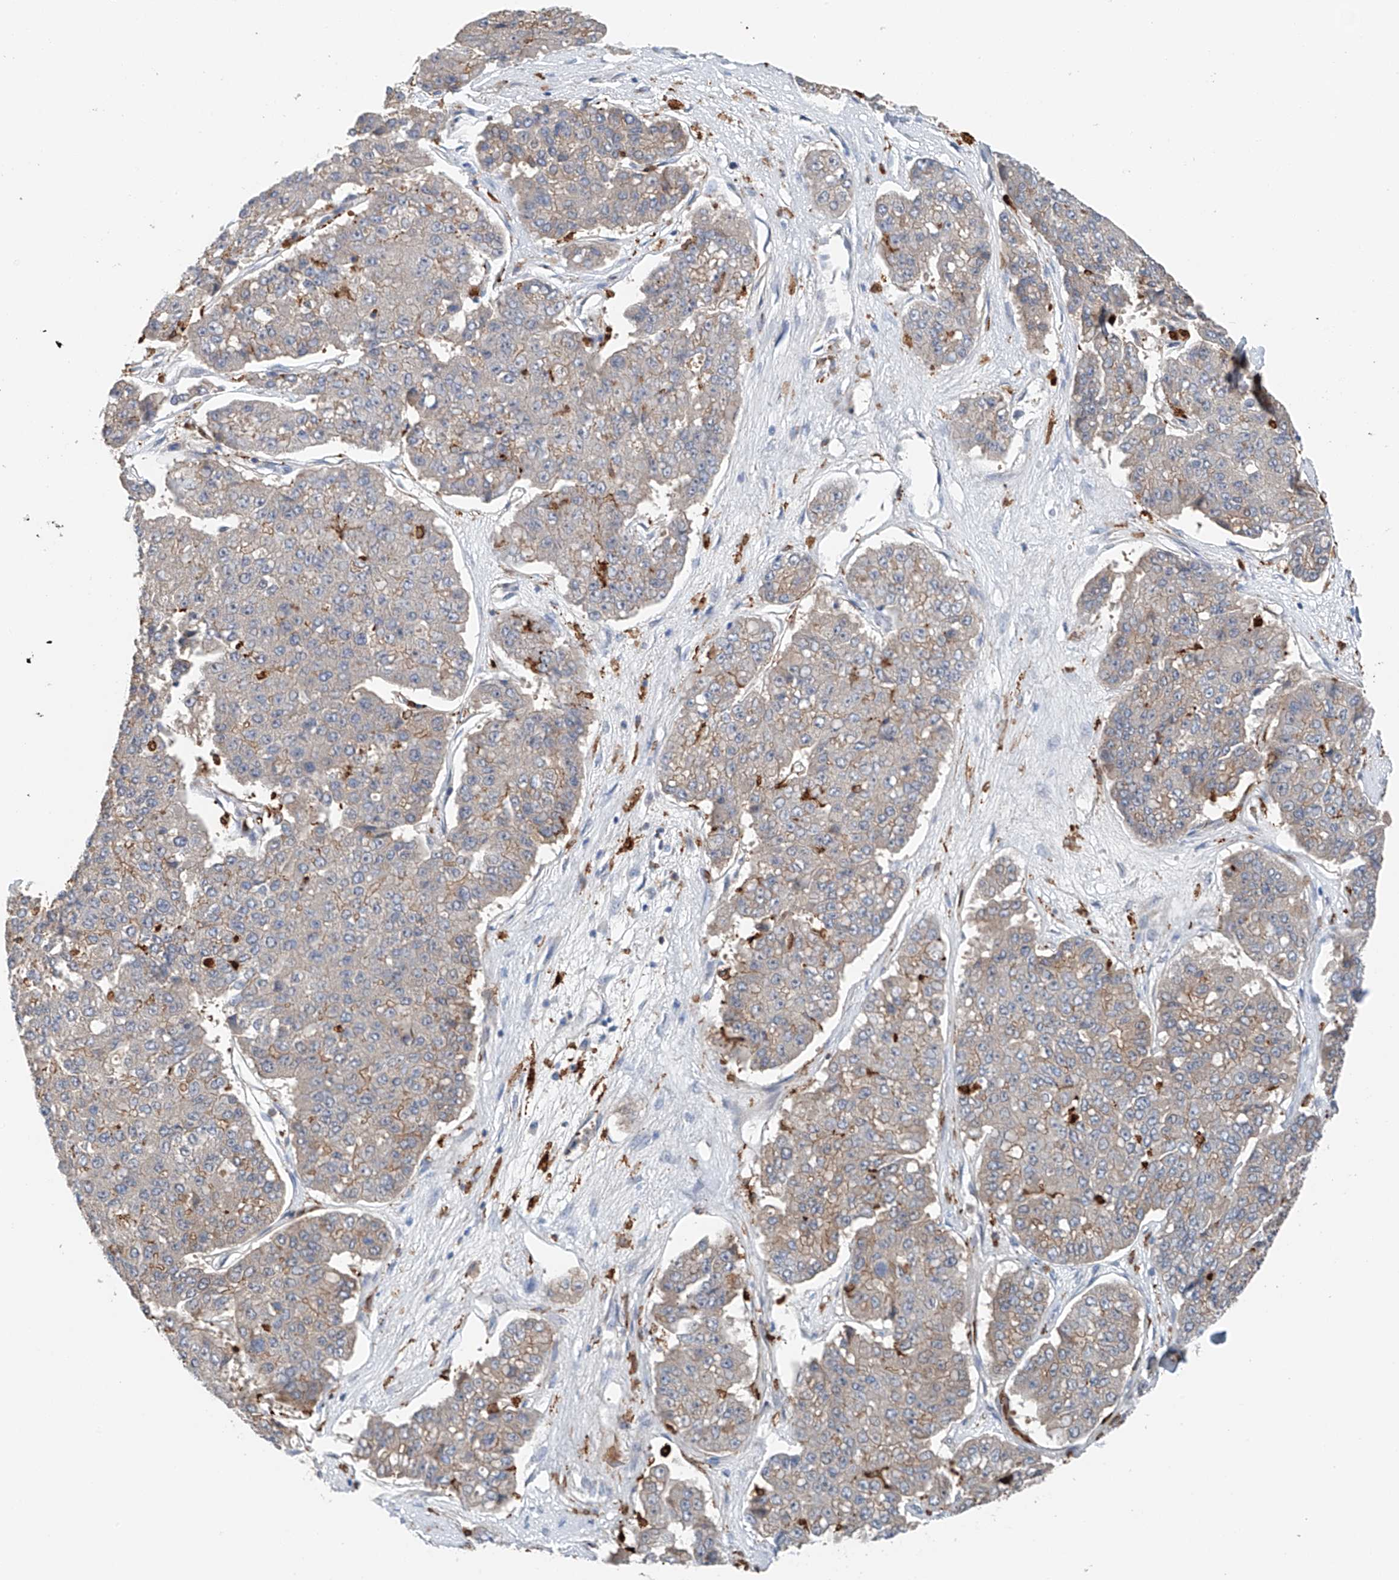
{"staining": {"intensity": "weak", "quantity": "25%-75%", "location": "cytoplasmic/membranous"}, "tissue": "pancreatic cancer", "cell_type": "Tumor cells", "image_type": "cancer", "snomed": [{"axis": "morphology", "description": "Adenocarcinoma, NOS"}, {"axis": "topography", "description": "Pancreas"}], "caption": "Pancreatic adenocarcinoma stained with a brown dye displays weak cytoplasmic/membranous positive staining in about 25%-75% of tumor cells.", "gene": "TBXAS1", "patient": {"sex": "male", "age": 50}}